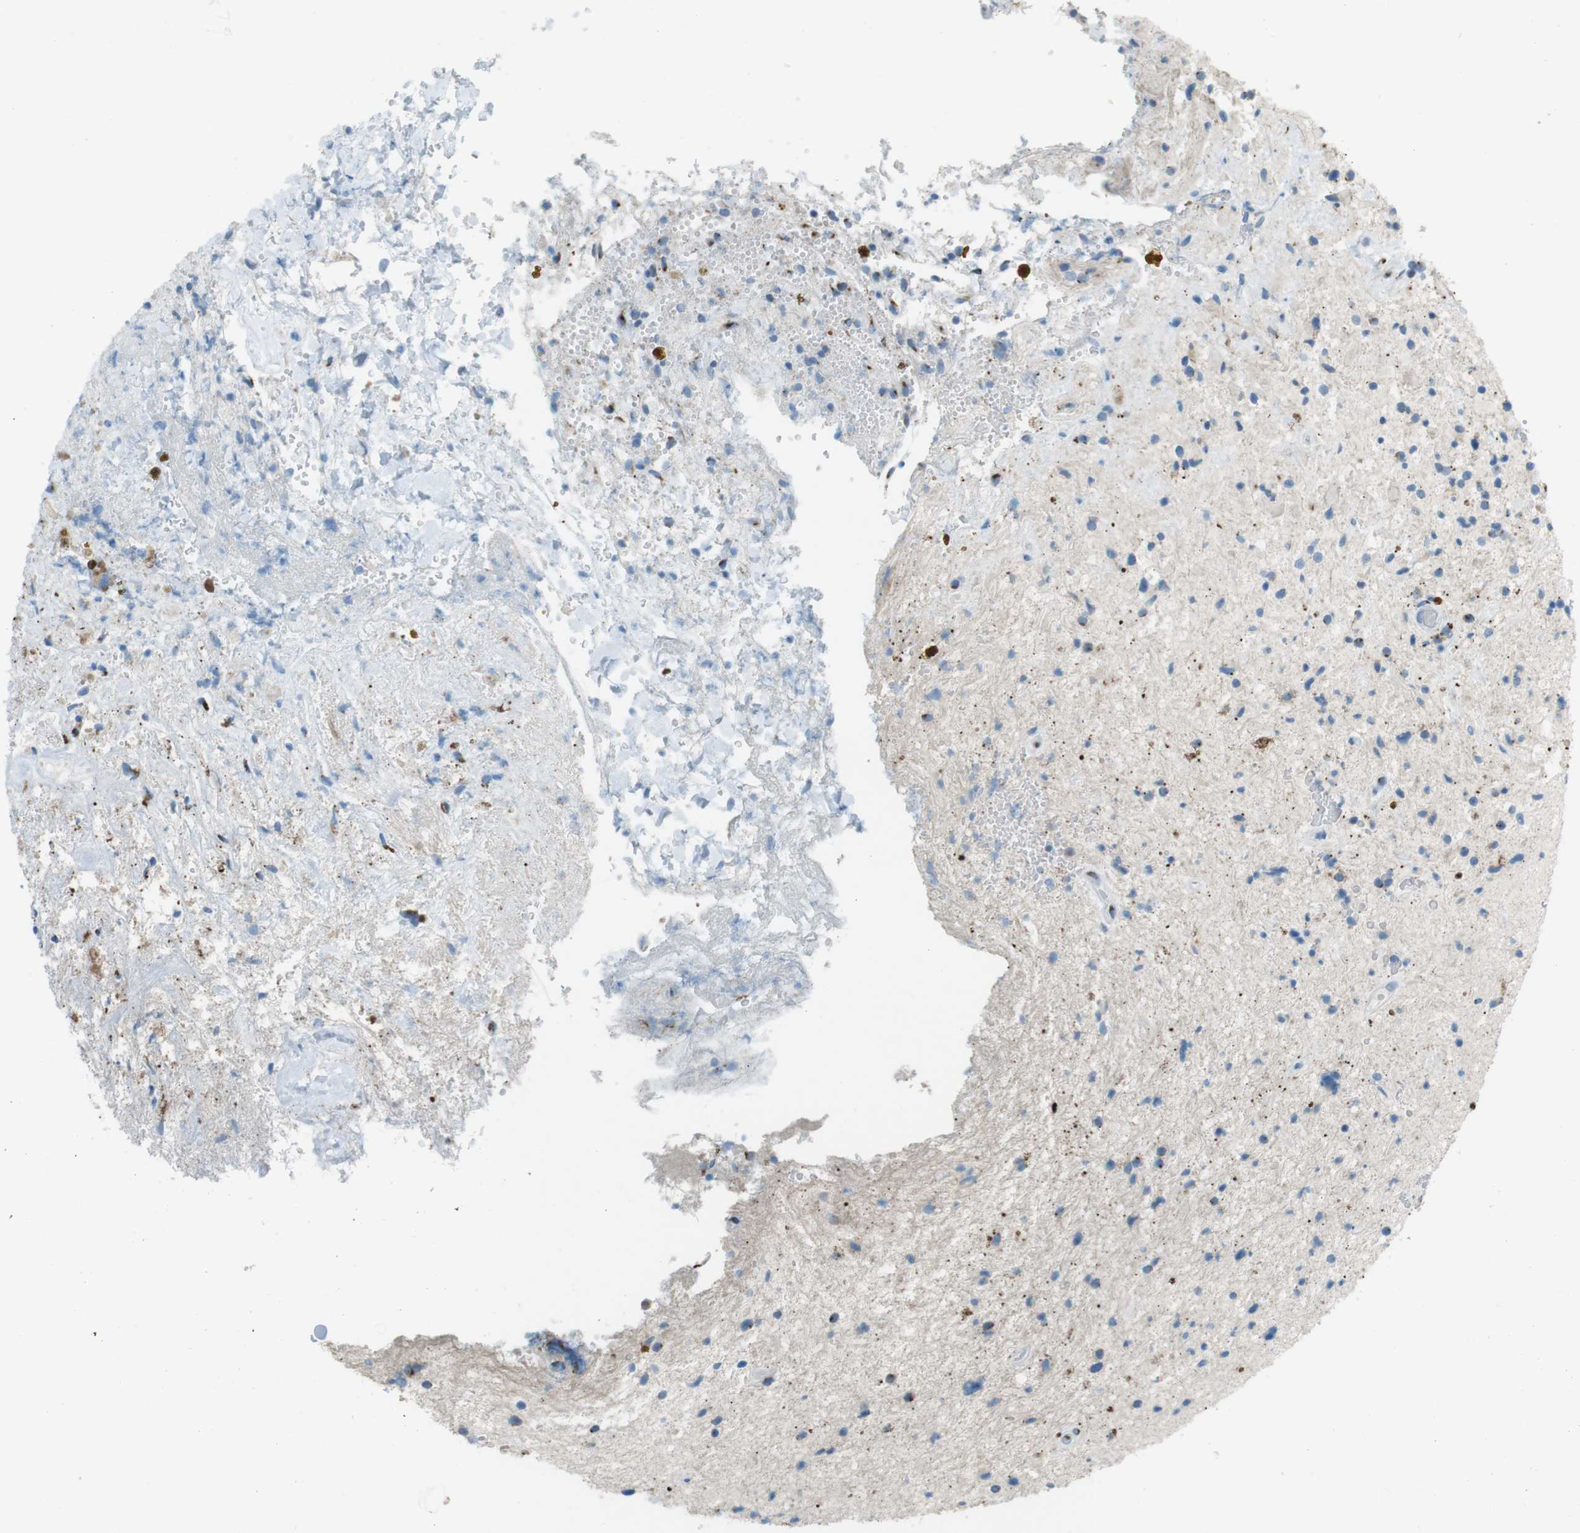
{"staining": {"intensity": "moderate", "quantity": "25%-75%", "location": "cytoplasmic/membranous"}, "tissue": "glioma", "cell_type": "Tumor cells", "image_type": "cancer", "snomed": [{"axis": "morphology", "description": "Glioma, malignant, High grade"}, {"axis": "topography", "description": "Brain"}], "caption": "The photomicrograph shows staining of glioma, revealing moderate cytoplasmic/membranous protein staining (brown color) within tumor cells. The staining is performed using DAB brown chromogen to label protein expression. The nuclei are counter-stained blue using hematoxylin.", "gene": "TXNDC15", "patient": {"sex": "male", "age": 33}}